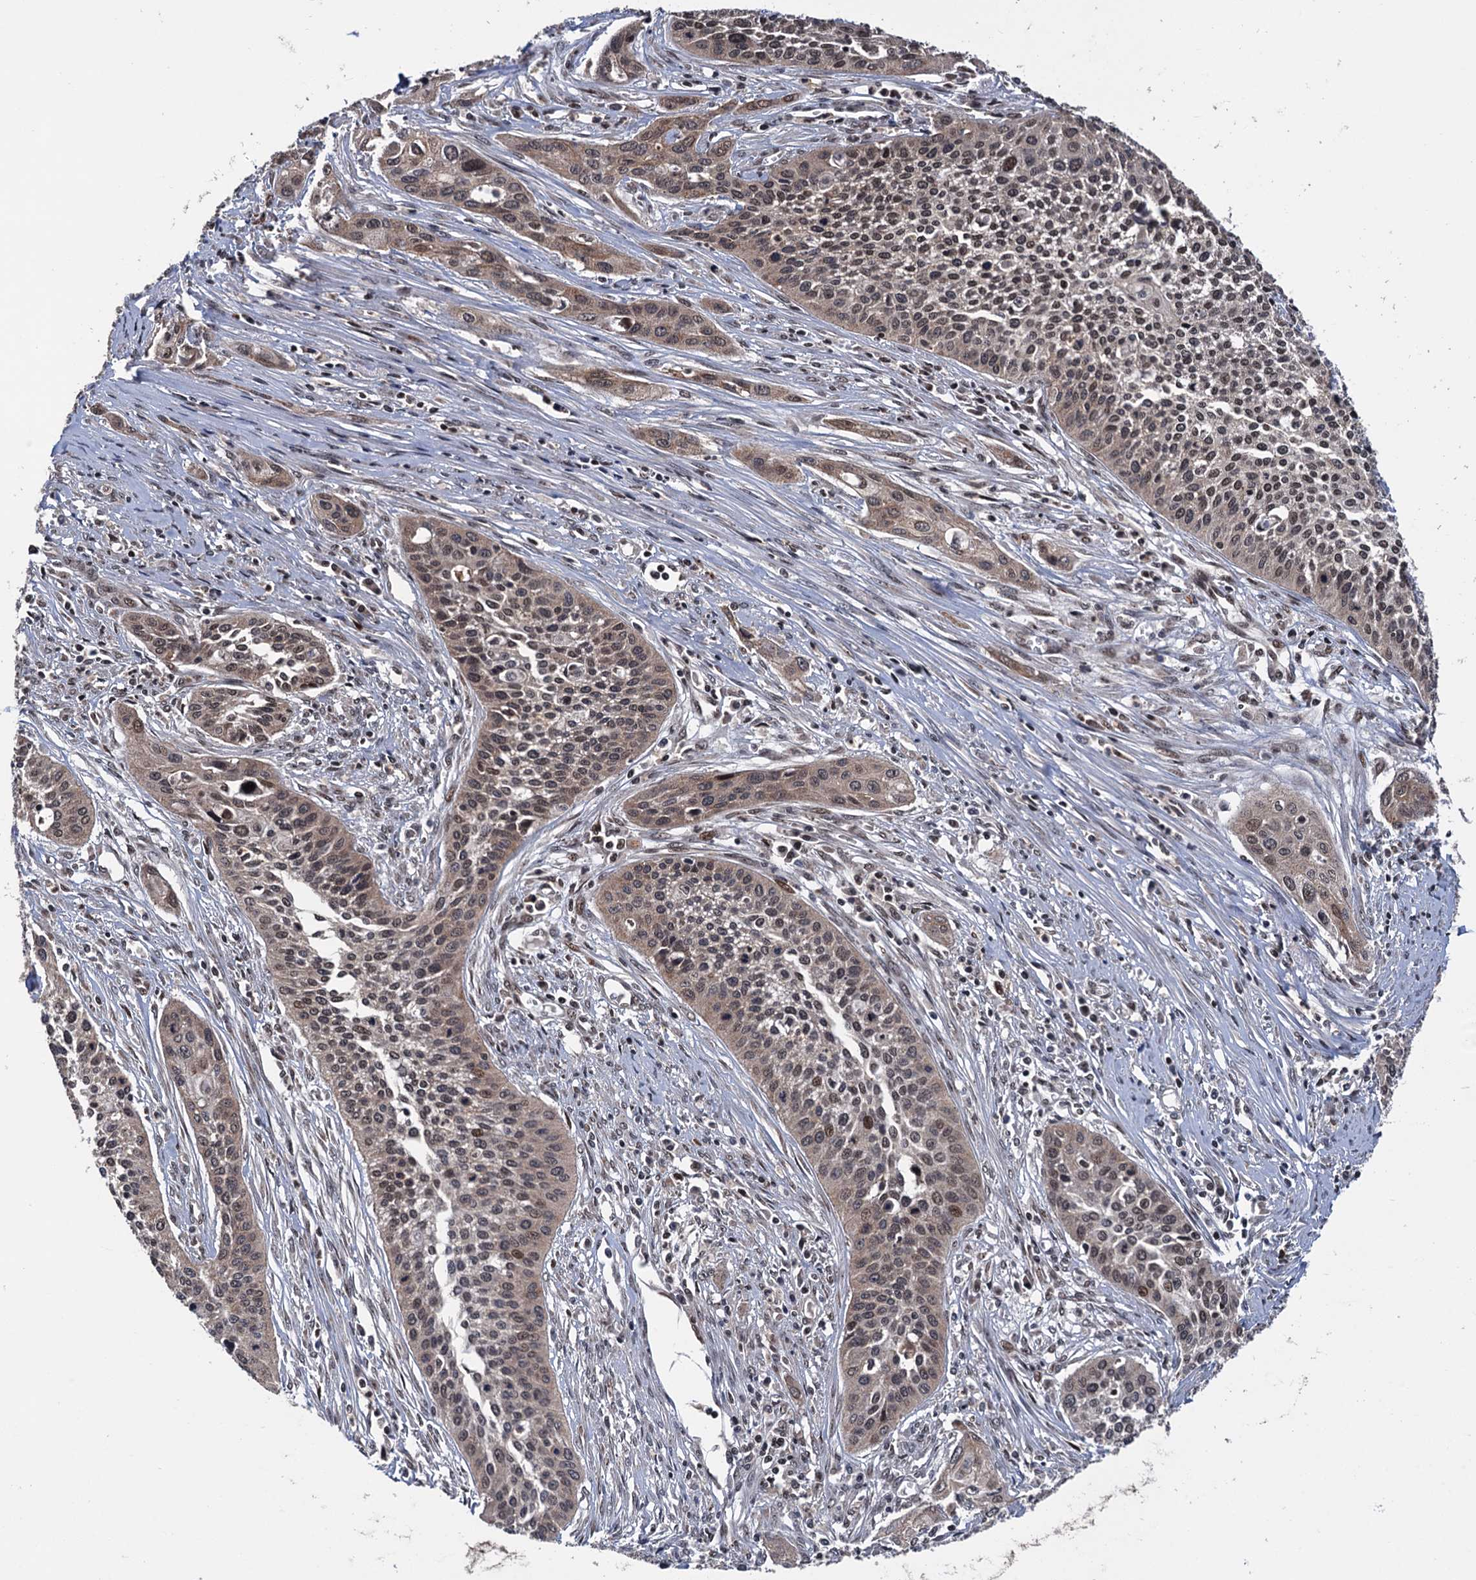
{"staining": {"intensity": "moderate", "quantity": "25%-75%", "location": "cytoplasmic/membranous,nuclear"}, "tissue": "cervical cancer", "cell_type": "Tumor cells", "image_type": "cancer", "snomed": [{"axis": "morphology", "description": "Squamous cell carcinoma, NOS"}, {"axis": "topography", "description": "Cervix"}], "caption": "High-magnification brightfield microscopy of cervical squamous cell carcinoma stained with DAB (brown) and counterstained with hematoxylin (blue). tumor cells exhibit moderate cytoplasmic/membranous and nuclear positivity is appreciated in approximately25%-75% of cells.", "gene": "RASSF4", "patient": {"sex": "female", "age": 34}}